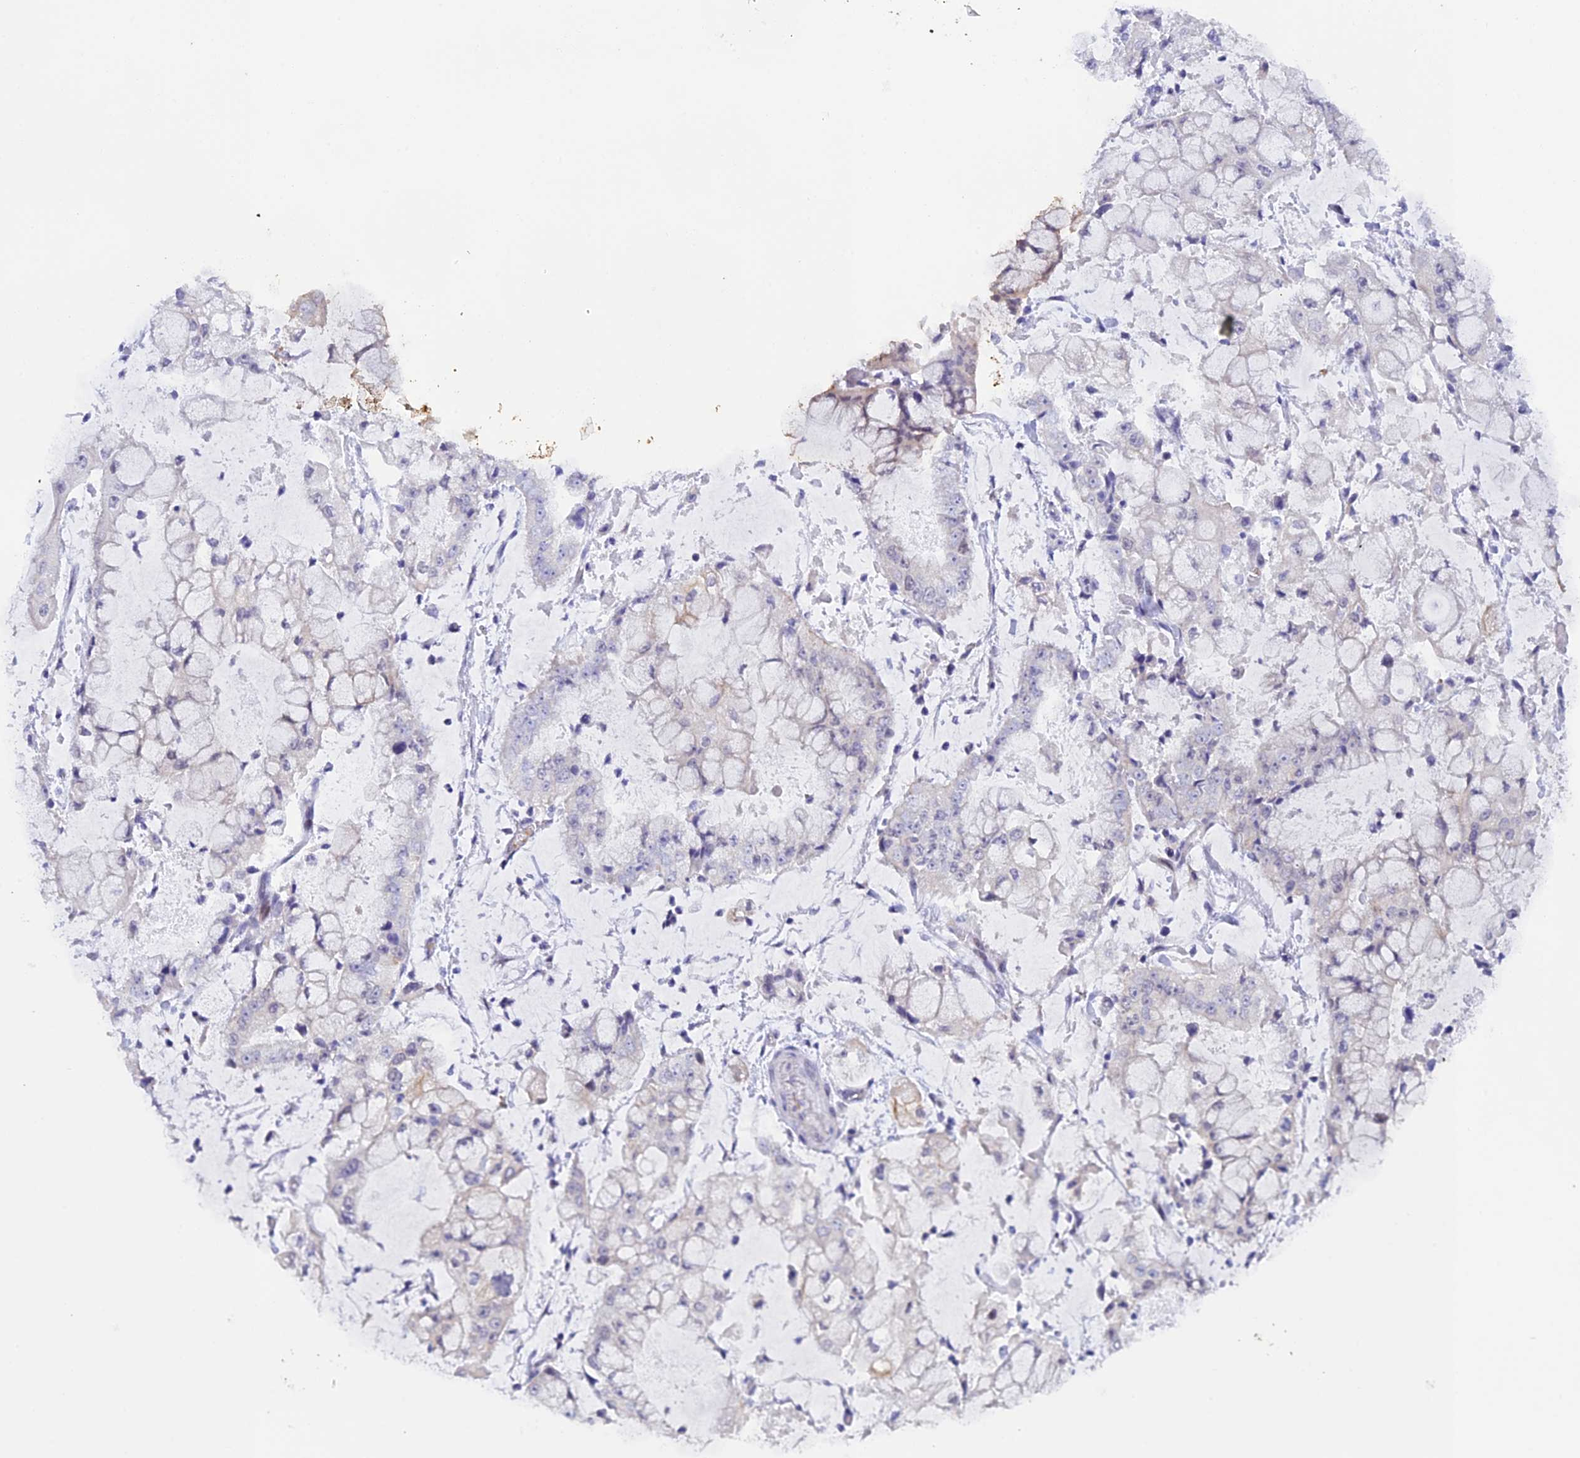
{"staining": {"intensity": "negative", "quantity": "none", "location": "none"}, "tissue": "stomach cancer", "cell_type": "Tumor cells", "image_type": "cancer", "snomed": [{"axis": "morphology", "description": "Adenocarcinoma, NOS"}, {"axis": "topography", "description": "Stomach"}], "caption": "This is an IHC histopathology image of stomach cancer (adenocarcinoma). There is no staining in tumor cells.", "gene": "RASGEF1B", "patient": {"sex": "male", "age": 76}}